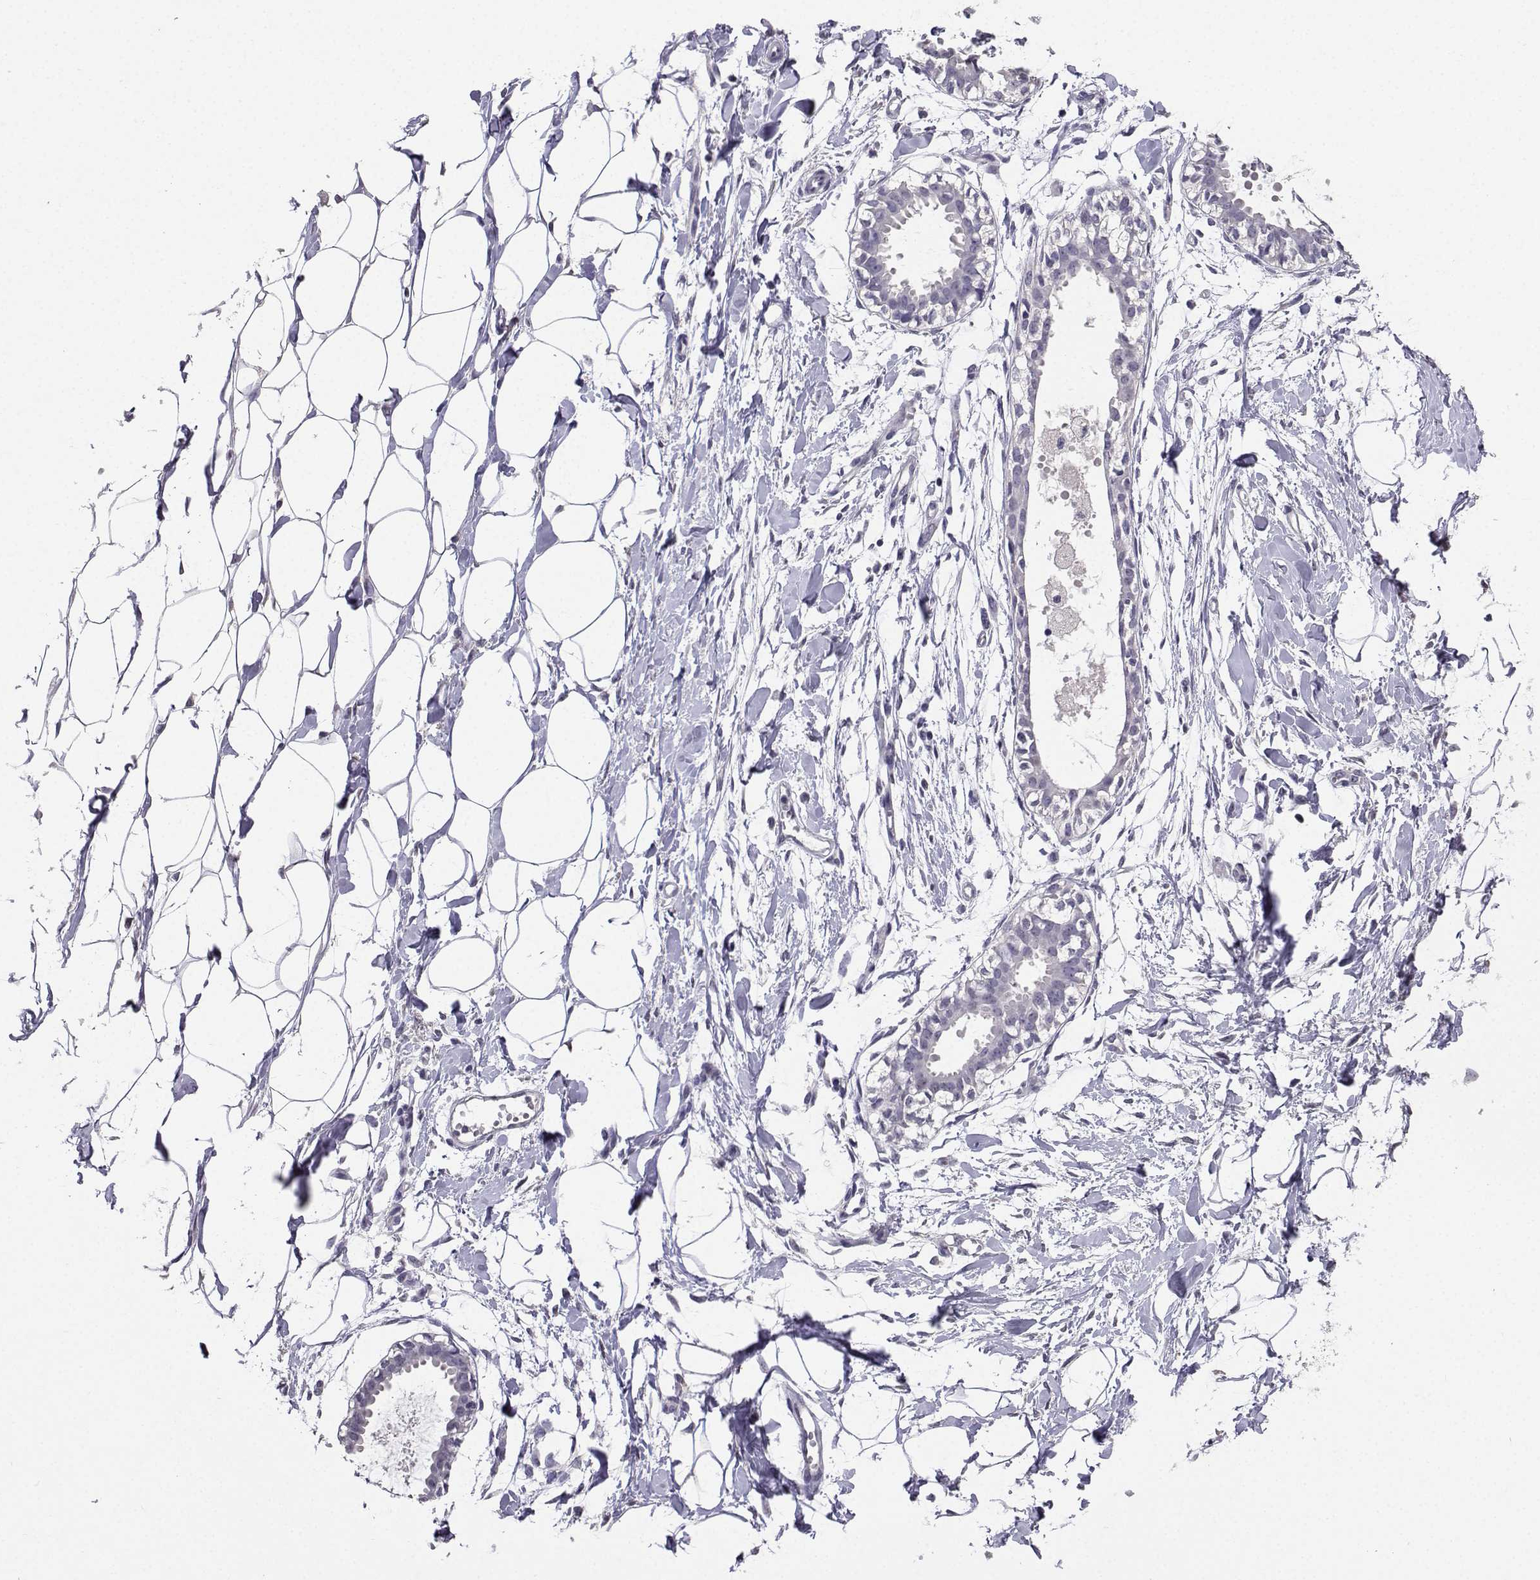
{"staining": {"intensity": "negative", "quantity": "none", "location": "none"}, "tissue": "breast", "cell_type": "Adipocytes", "image_type": "normal", "snomed": [{"axis": "morphology", "description": "Normal tissue, NOS"}, {"axis": "topography", "description": "Breast"}], "caption": "A high-resolution image shows immunohistochemistry staining of benign breast, which displays no significant expression in adipocytes. Nuclei are stained in blue.", "gene": "SPAG11A", "patient": {"sex": "female", "age": 49}}